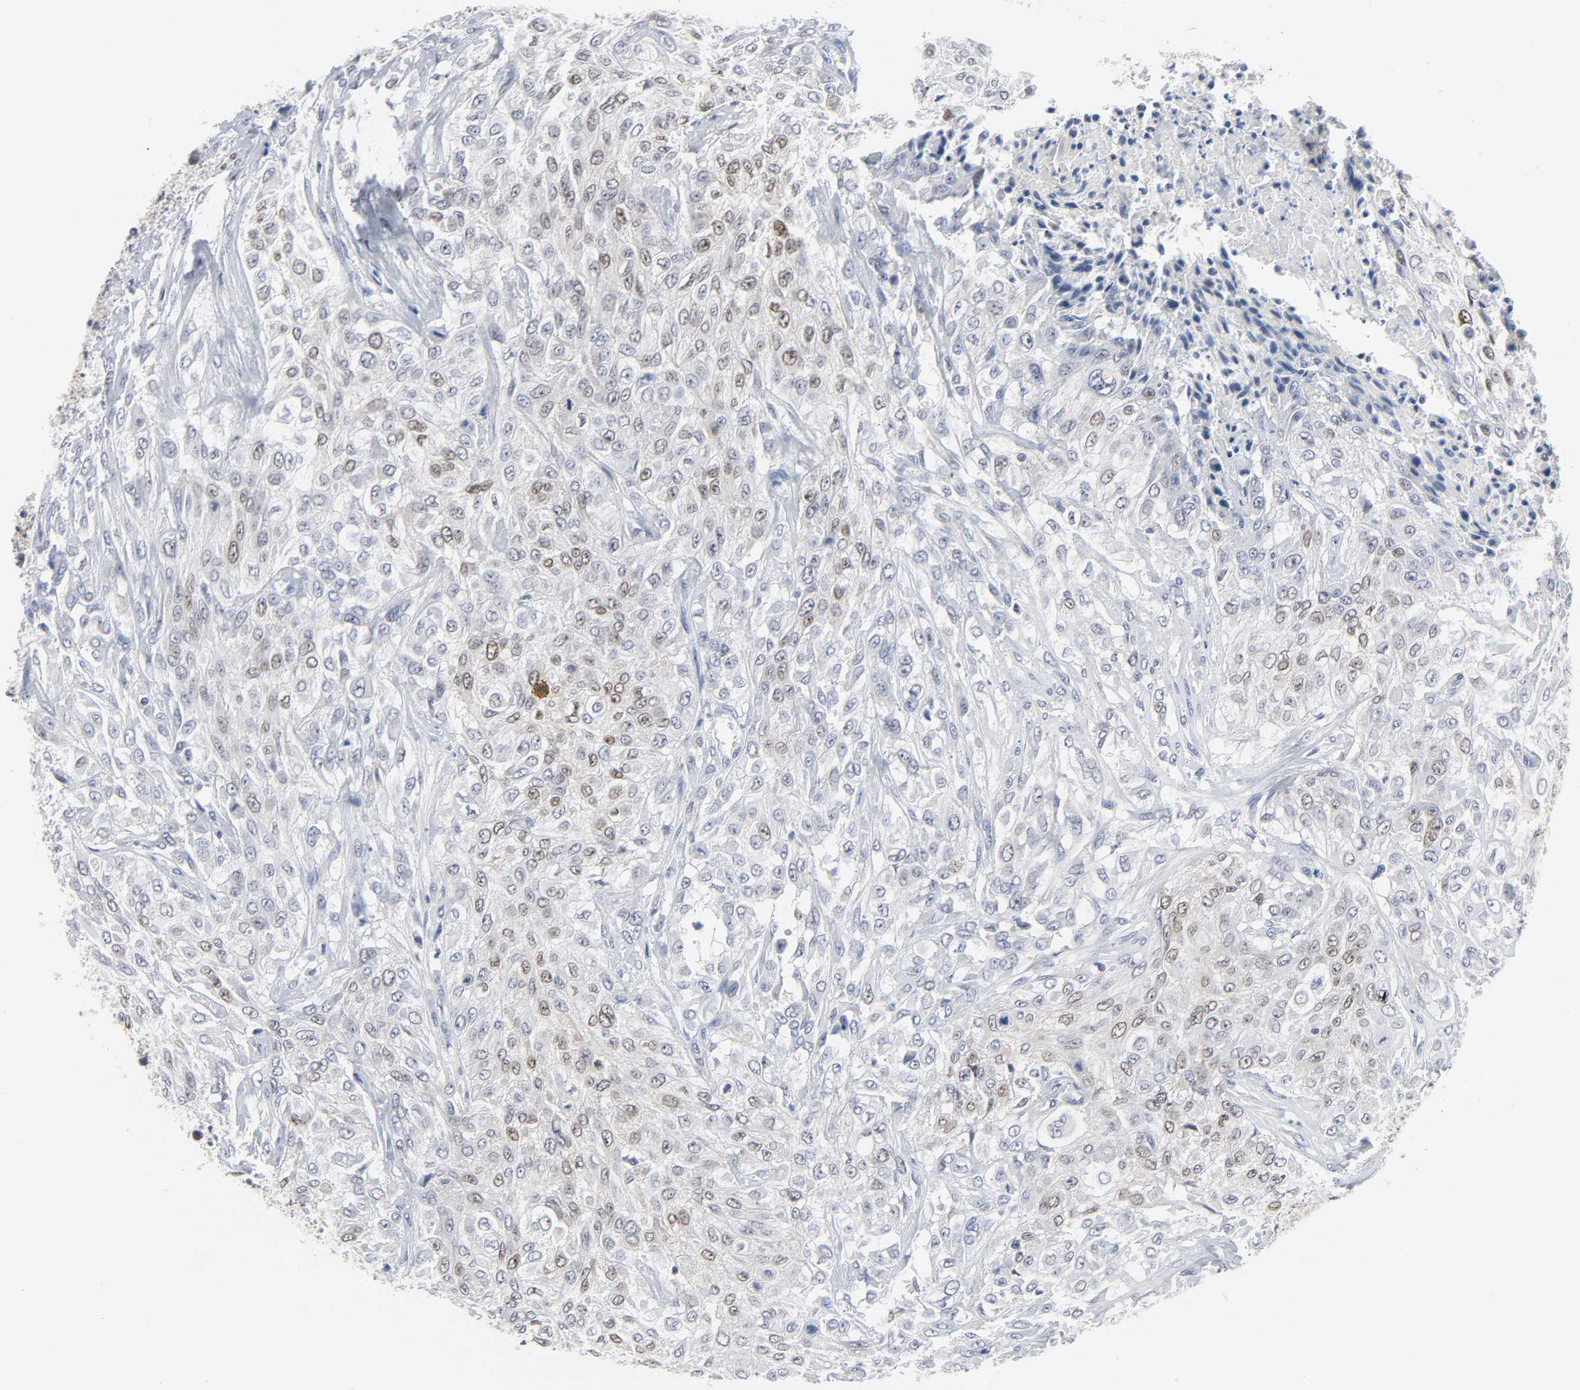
{"staining": {"intensity": "weak", "quantity": "25%-75%", "location": "nuclear"}, "tissue": "urothelial cancer", "cell_type": "Tumor cells", "image_type": "cancer", "snomed": [{"axis": "morphology", "description": "Urothelial carcinoma, High grade"}, {"axis": "topography", "description": "Urinary bladder"}], "caption": "This is an image of IHC staining of urothelial cancer, which shows weak positivity in the nuclear of tumor cells.", "gene": "WEE1", "patient": {"sex": "male", "age": 57}}